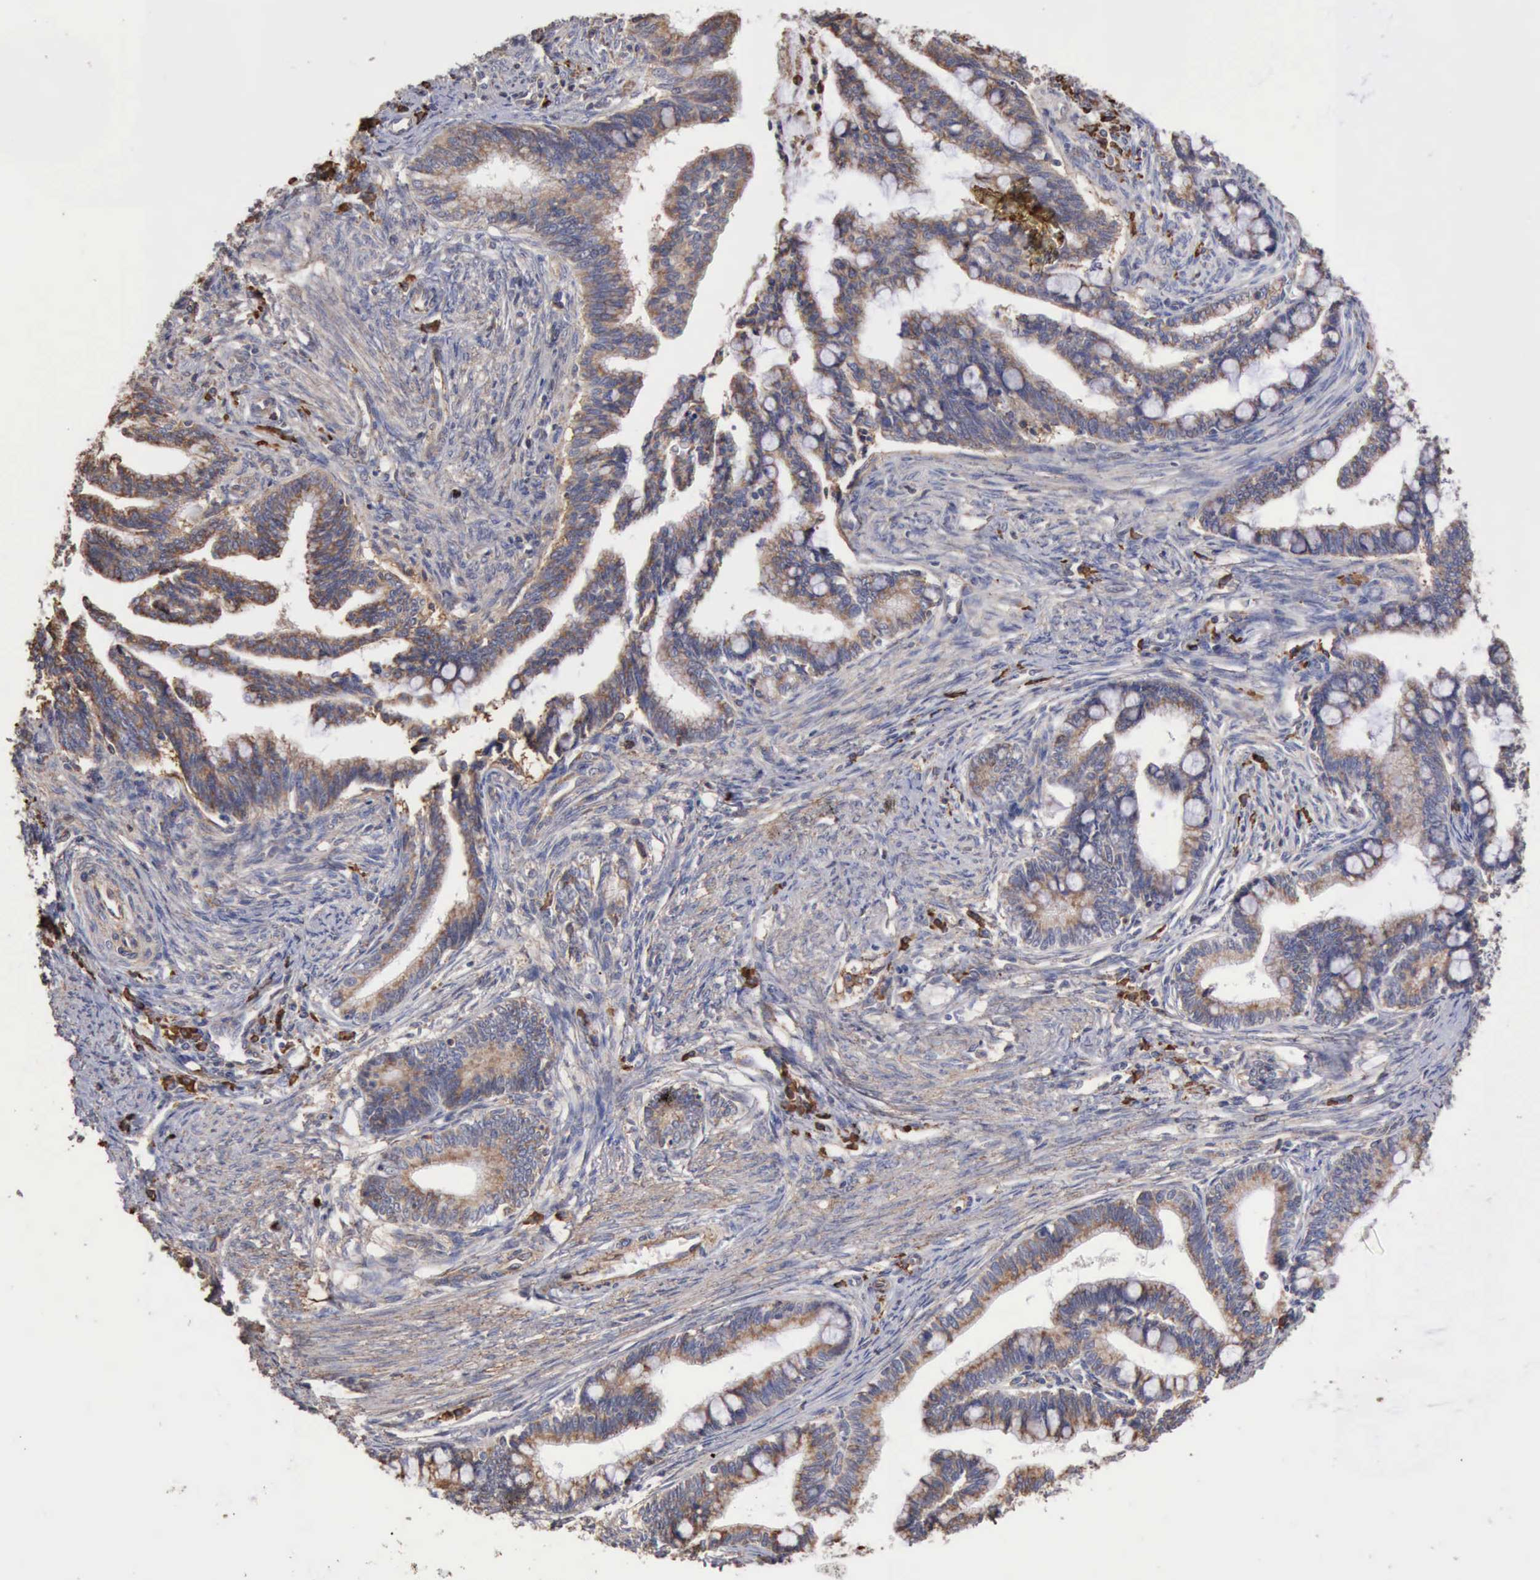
{"staining": {"intensity": "weak", "quantity": "25%-75%", "location": "cytoplasmic/membranous"}, "tissue": "cervical cancer", "cell_type": "Tumor cells", "image_type": "cancer", "snomed": [{"axis": "morphology", "description": "Adenocarcinoma, NOS"}, {"axis": "topography", "description": "Cervix"}], "caption": "Cervical cancer (adenocarcinoma) stained for a protein (brown) demonstrates weak cytoplasmic/membranous positive staining in approximately 25%-75% of tumor cells.", "gene": "GPR101", "patient": {"sex": "female", "age": 36}}